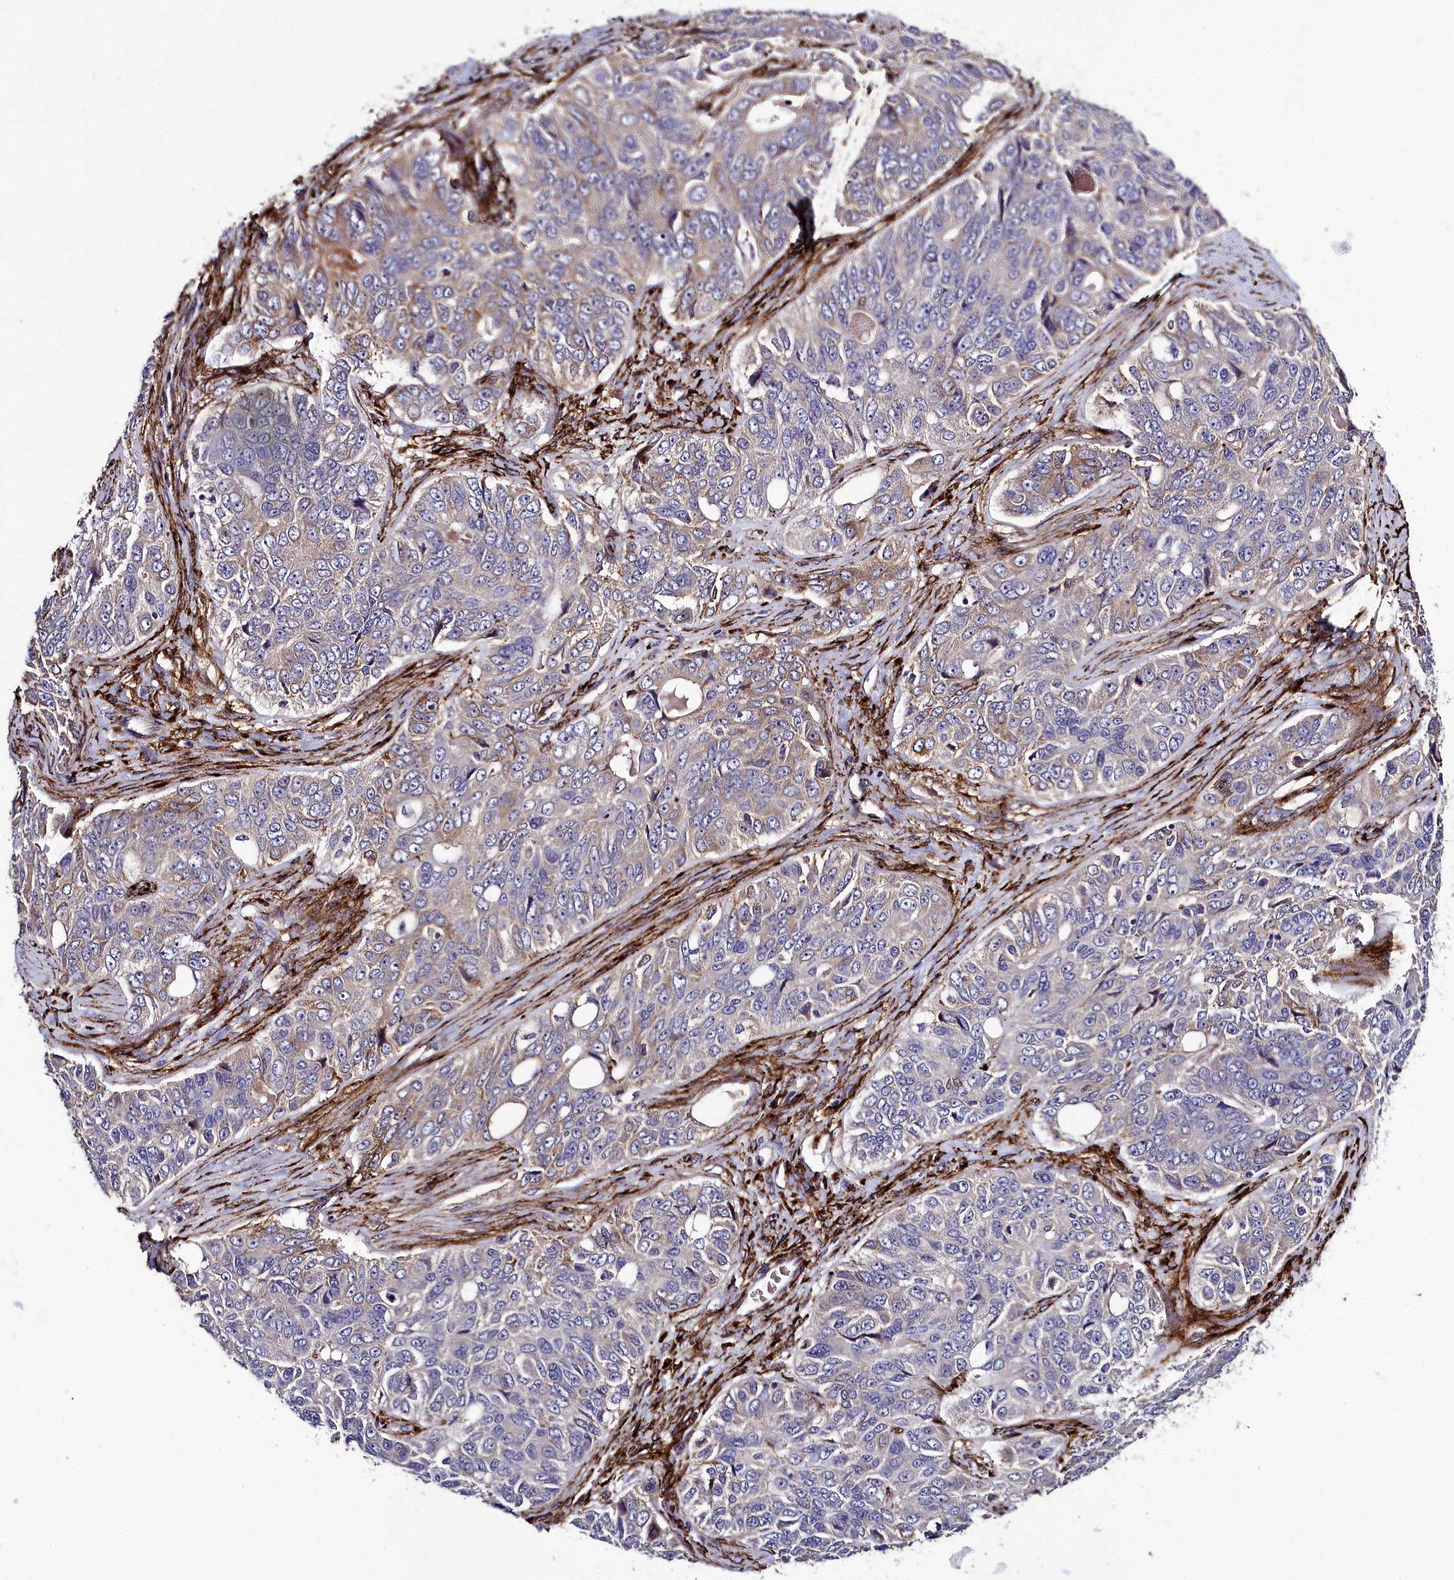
{"staining": {"intensity": "weak", "quantity": "<25%", "location": "cytoplasmic/membranous"}, "tissue": "ovarian cancer", "cell_type": "Tumor cells", "image_type": "cancer", "snomed": [{"axis": "morphology", "description": "Carcinoma, endometroid"}, {"axis": "topography", "description": "Ovary"}], "caption": "An image of ovarian cancer stained for a protein reveals no brown staining in tumor cells. (Stains: DAB IHC with hematoxylin counter stain, Microscopy: brightfield microscopy at high magnification).", "gene": "MRC2", "patient": {"sex": "female", "age": 51}}